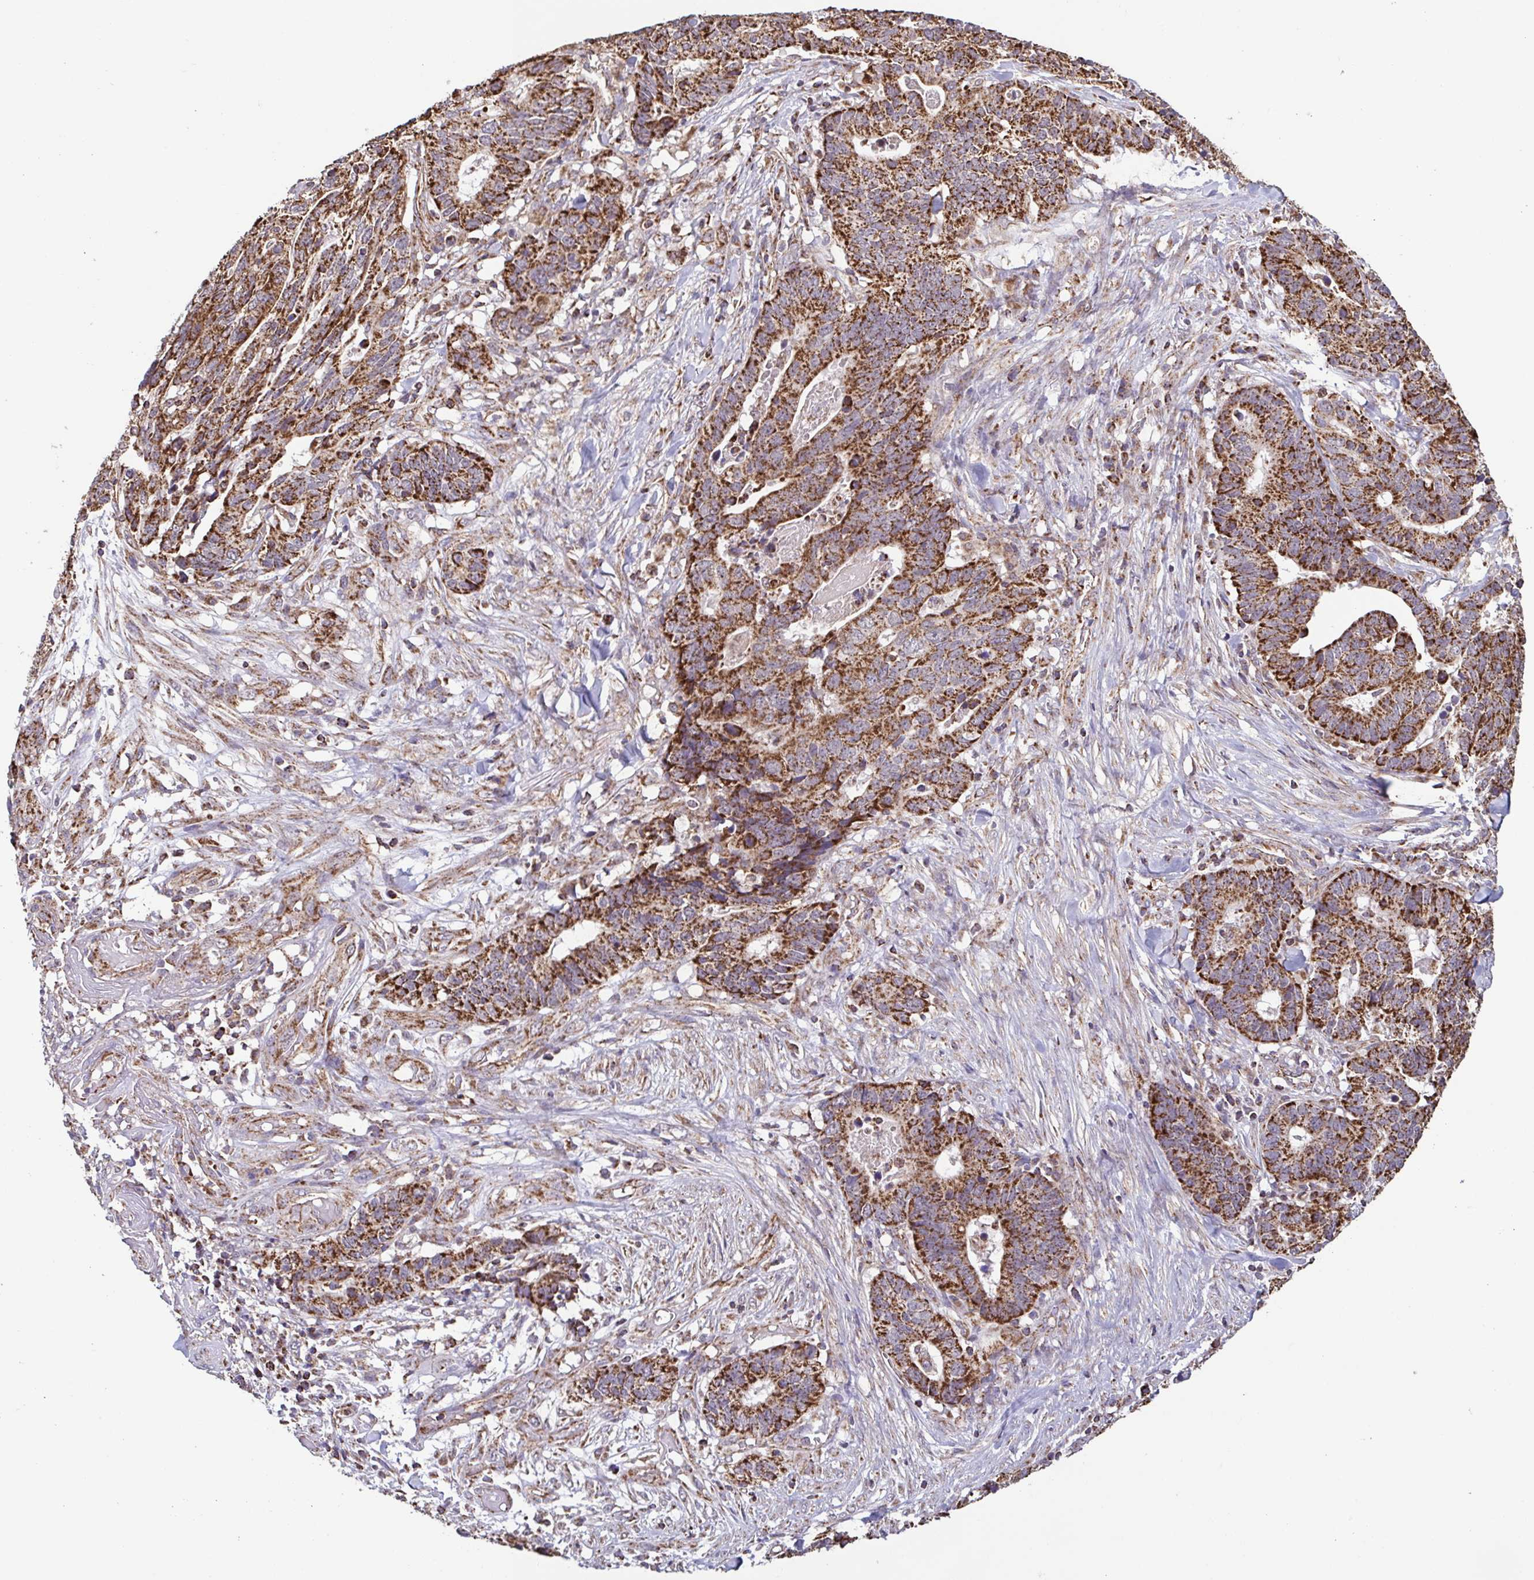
{"staining": {"intensity": "strong", "quantity": ">75%", "location": "cytoplasmic/membranous"}, "tissue": "stomach cancer", "cell_type": "Tumor cells", "image_type": "cancer", "snomed": [{"axis": "morphology", "description": "Adenocarcinoma, NOS"}, {"axis": "topography", "description": "Stomach, upper"}], "caption": "Stomach cancer (adenocarcinoma) was stained to show a protein in brown. There is high levels of strong cytoplasmic/membranous positivity in about >75% of tumor cells.", "gene": "DIP2B", "patient": {"sex": "female", "age": 67}}